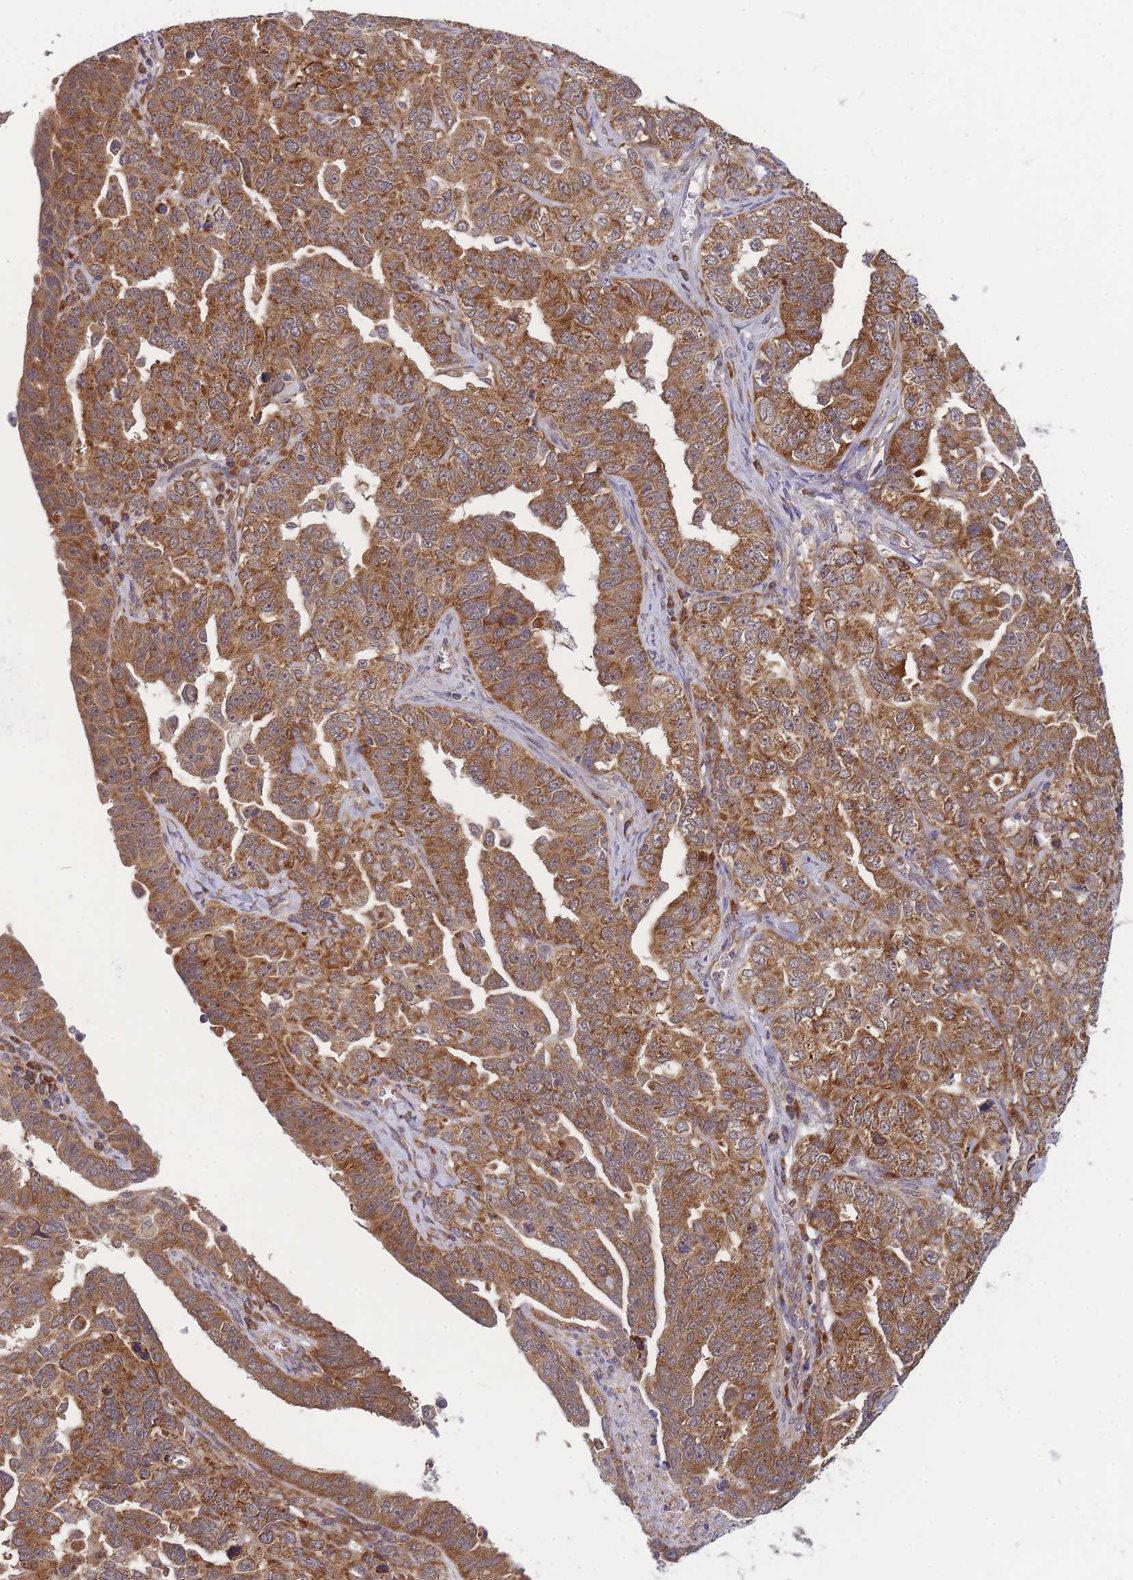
{"staining": {"intensity": "moderate", "quantity": ">75%", "location": "cytoplasmic/membranous"}, "tissue": "ovarian cancer", "cell_type": "Tumor cells", "image_type": "cancer", "snomed": [{"axis": "morphology", "description": "Carcinoma, endometroid"}, {"axis": "topography", "description": "Ovary"}], "caption": "The histopathology image exhibits immunohistochemical staining of endometroid carcinoma (ovarian). There is moderate cytoplasmic/membranous positivity is appreciated in approximately >75% of tumor cells.", "gene": "MRPL23", "patient": {"sex": "female", "age": 62}}